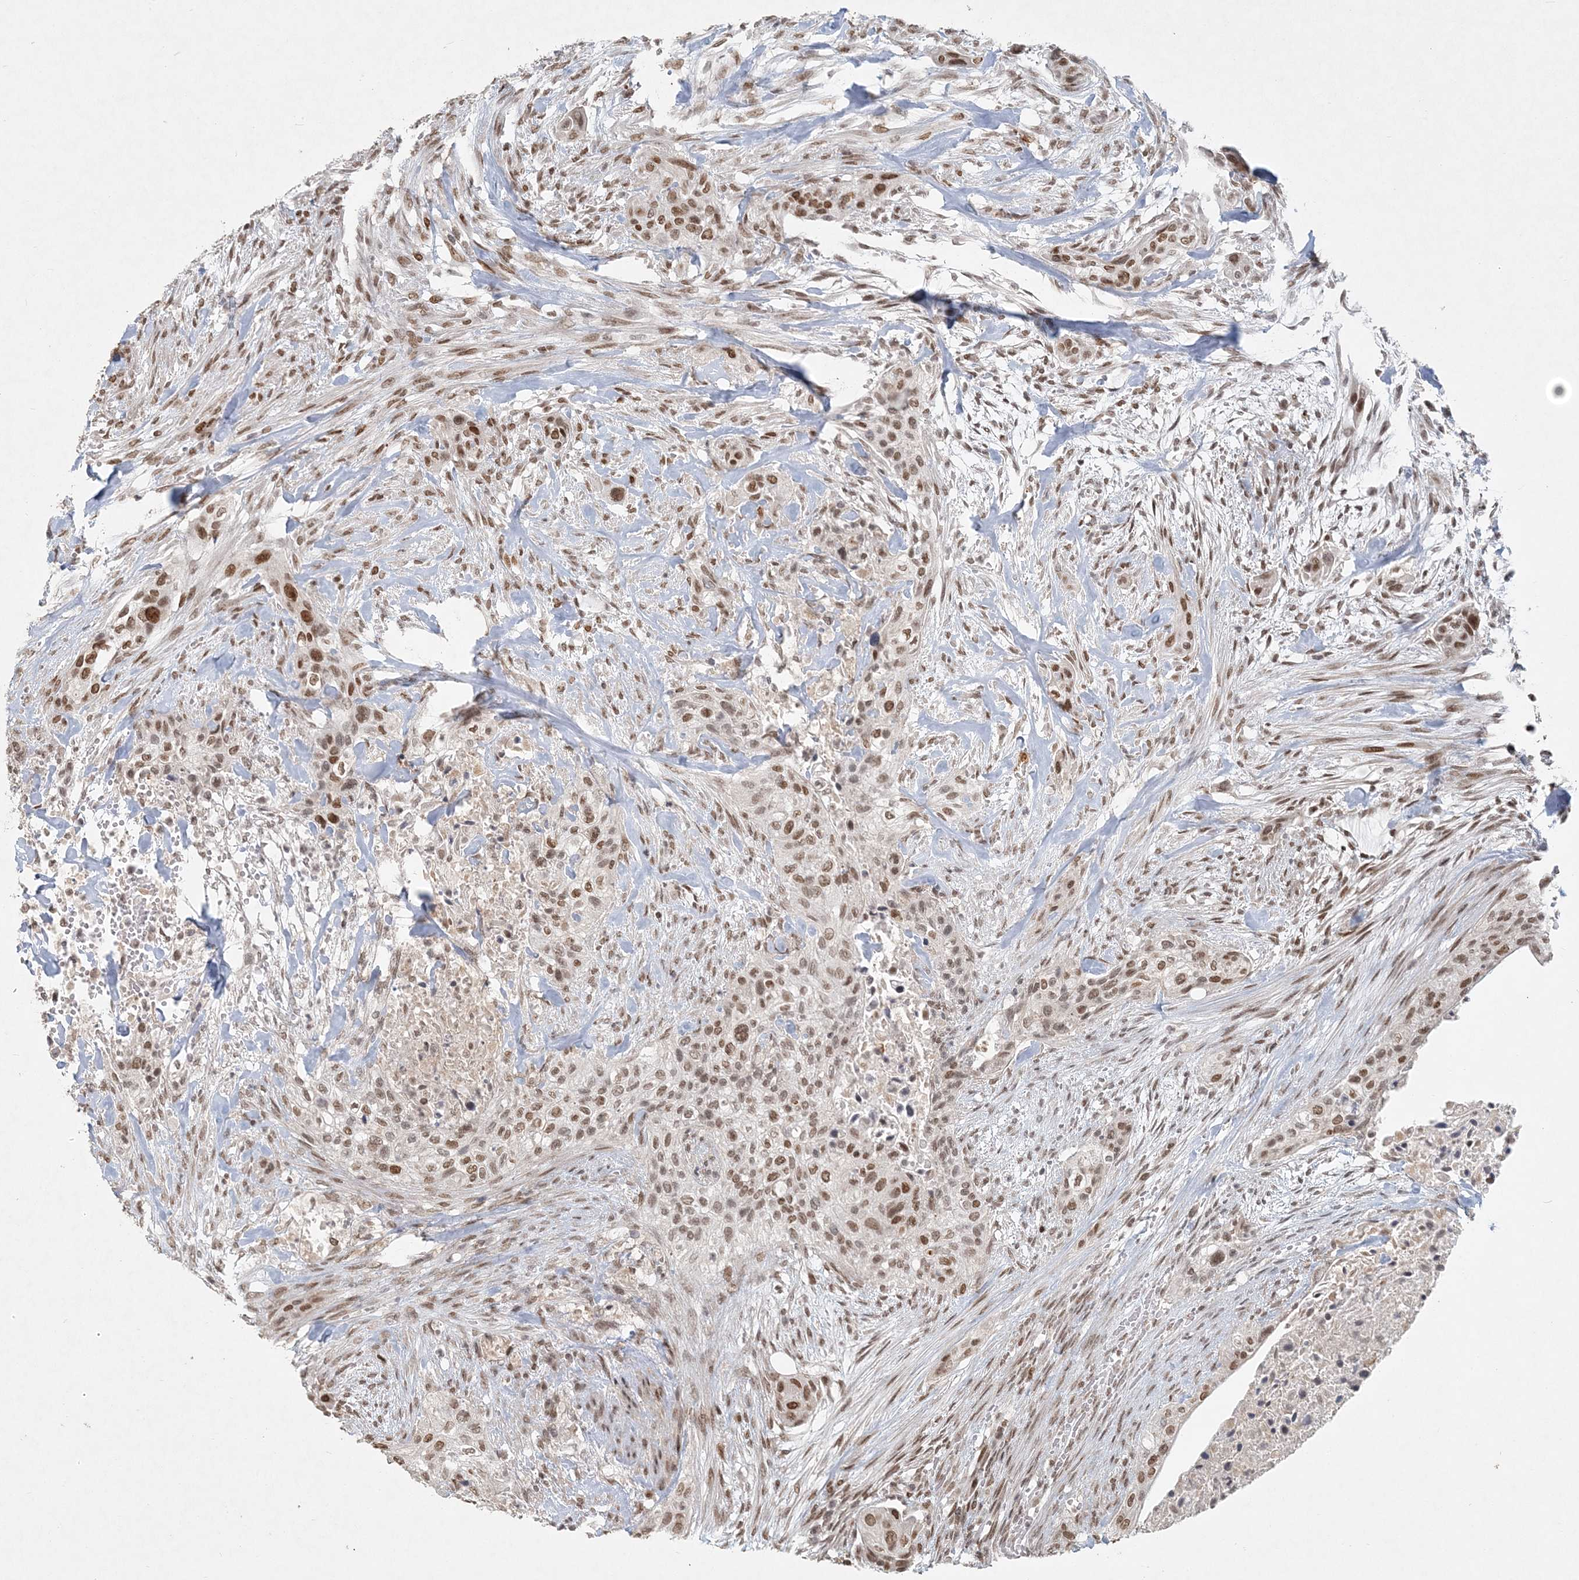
{"staining": {"intensity": "moderate", "quantity": ">75%", "location": "nuclear"}, "tissue": "urothelial cancer", "cell_type": "Tumor cells", "image_type": "cancer", "snomed": [{"axis": "morphology", "description": "Urothelial carcinoma, High grade"}, {"axis": "topography", "description": "Urinary bladder"}], "caption": "Urothelial carcinoma (high-grade) stained with a protein marker exhibits moderate staining in tumor cells.", "gene": "BAZ1B", "patient": {"sex": "male", "age": 35}}